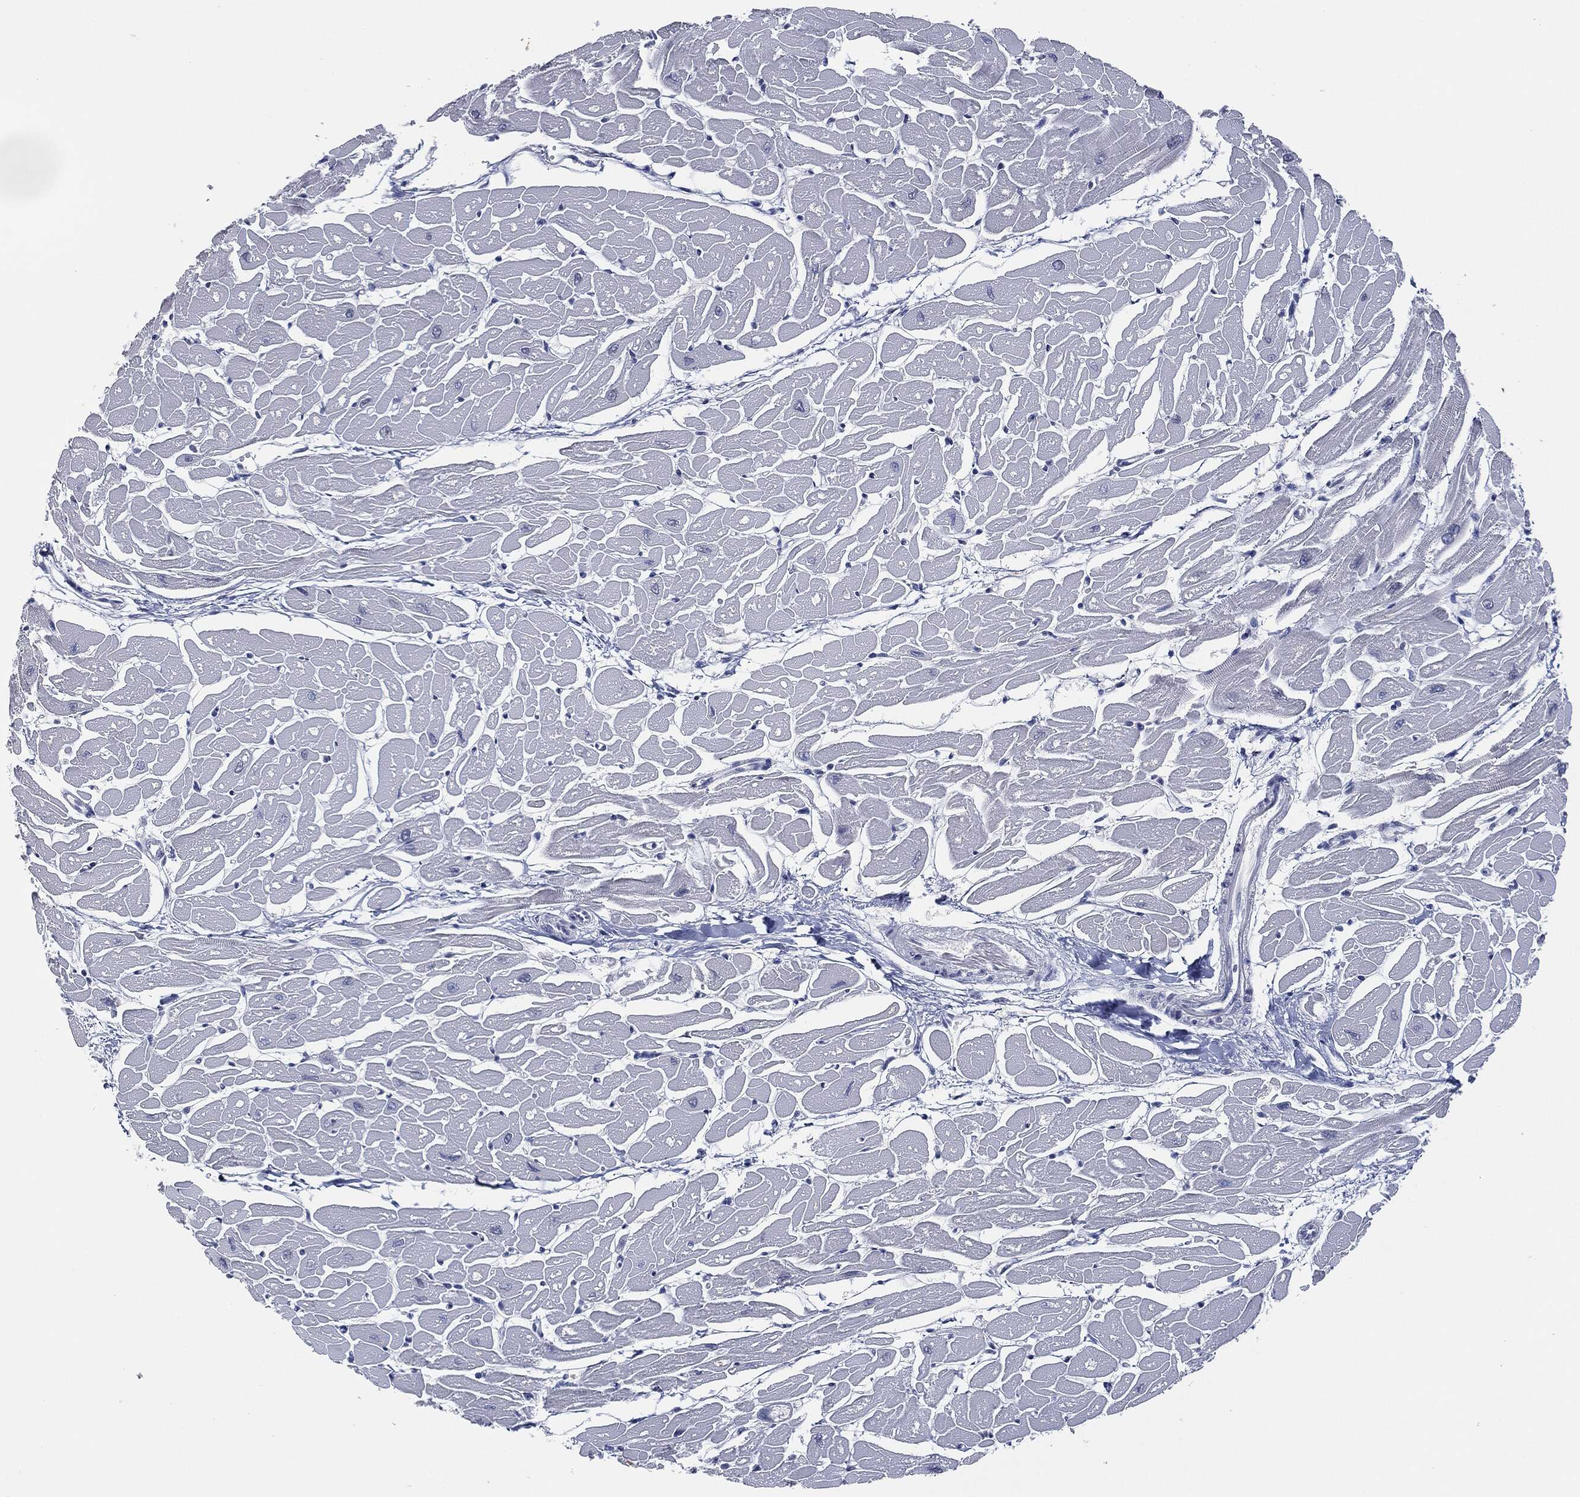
{"staining": {"intensity": "negative", "quantity": "none", "location": "none"}, "tissue": "heart muscle", "cell_type": "Cardiomyocytes", "image_type": "normal", "snomed": [{"axis": "morphology", "description": "Normal tissue, NOS"}, {"axis": "topography", "description": "Heart"}], "caption": "Protein analysis of unremarkable heart muscle exhibits no significant staining in cardiomyocytes. Brightfield microscopy of immunohistochemistry stained with DAB (brown) and hematoxylin (blue), captured at high magnification.", "gene": "SIGLEC7", "patient": {"sex": "male", "age": 57}}